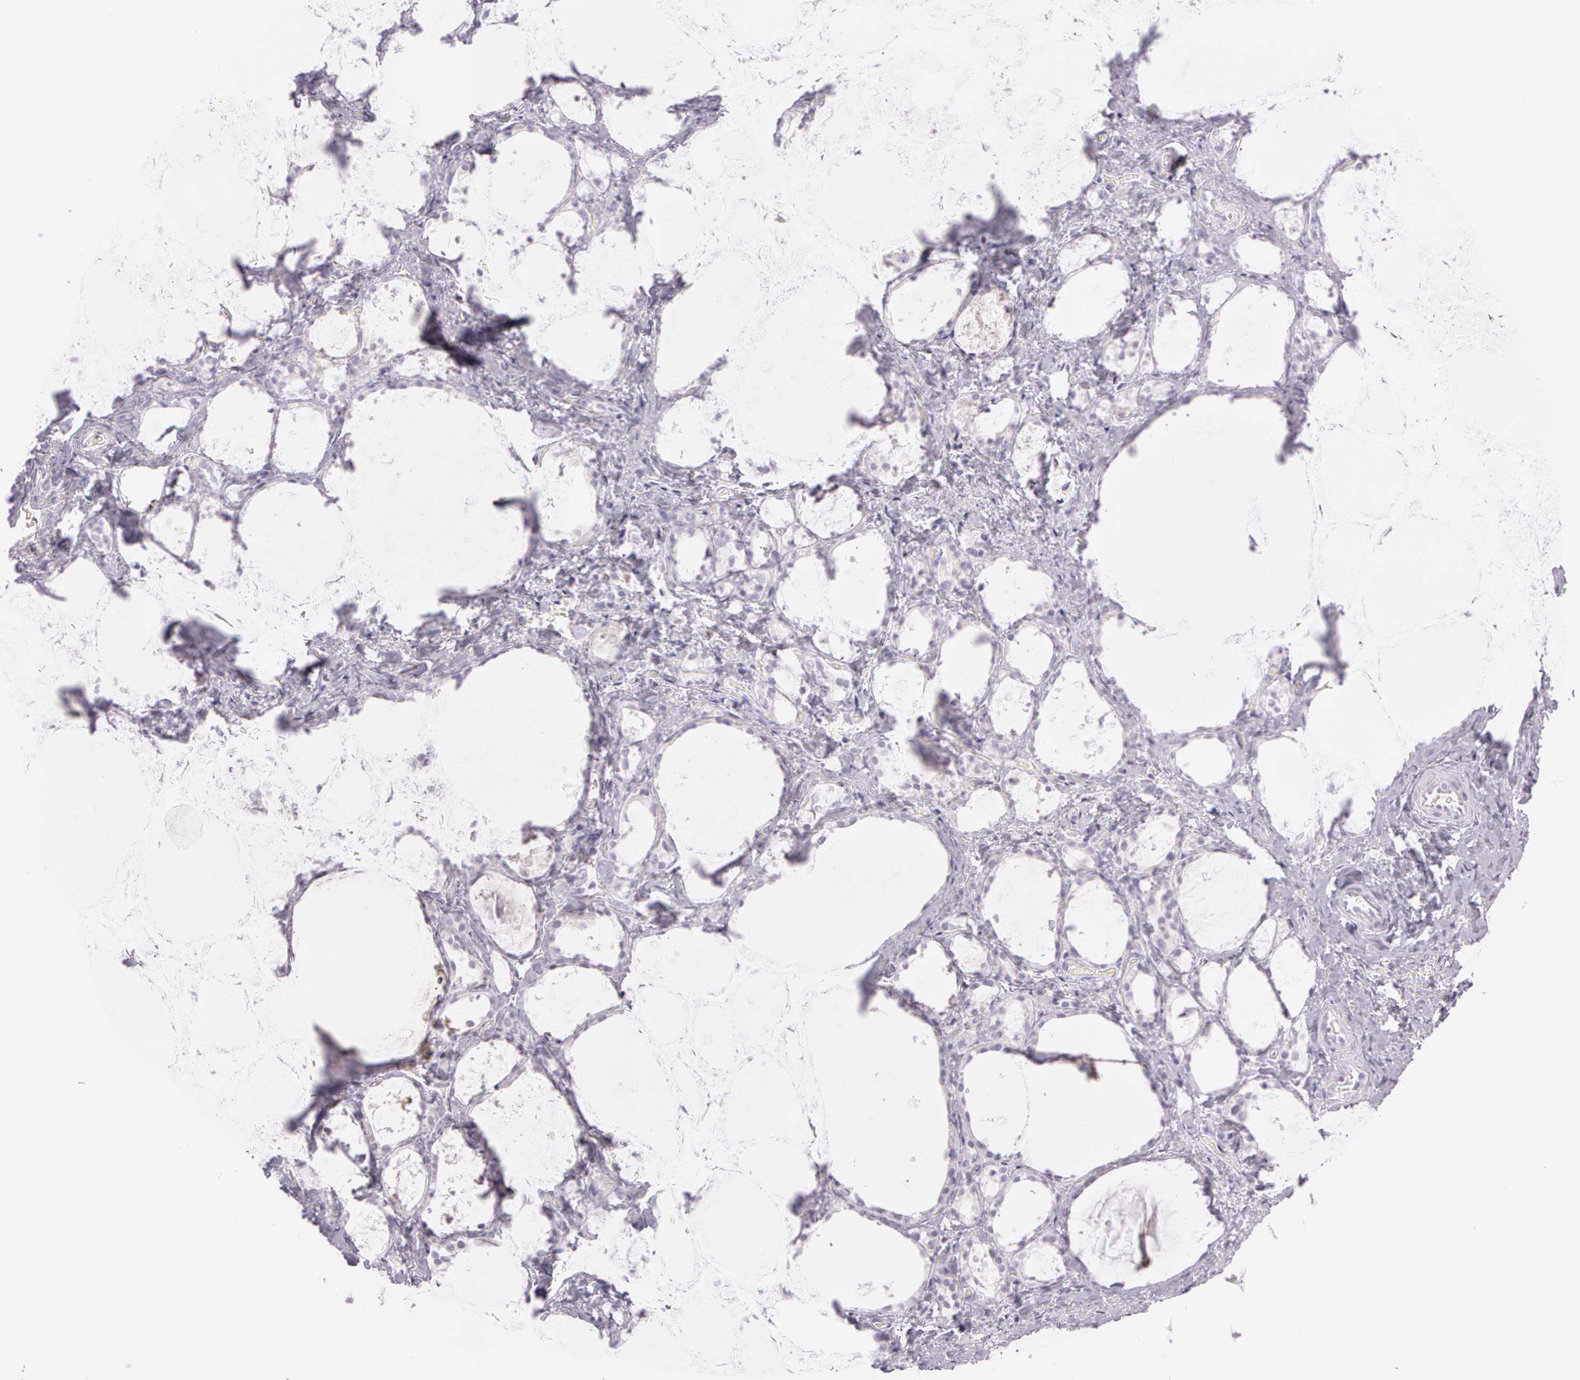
{"staining": {"intensity": "negative", "quantity": "none", "location": "none"}, "tissue": "thyroid gland", "cell_type": "Glandular cells", "image_type": "normal", "snomed": [{"axis": "morphology", "description": "Normal tissue, NOS"}, {"axis": "topography", "description": "Thyroid gland"}], "caption": "DAB immunohistochemical staining of unremarkable human thyroid gland shows no significant positivity in glandular cells.", "gene": "OTC", "patient": {"sex": "female", "age": 75}}